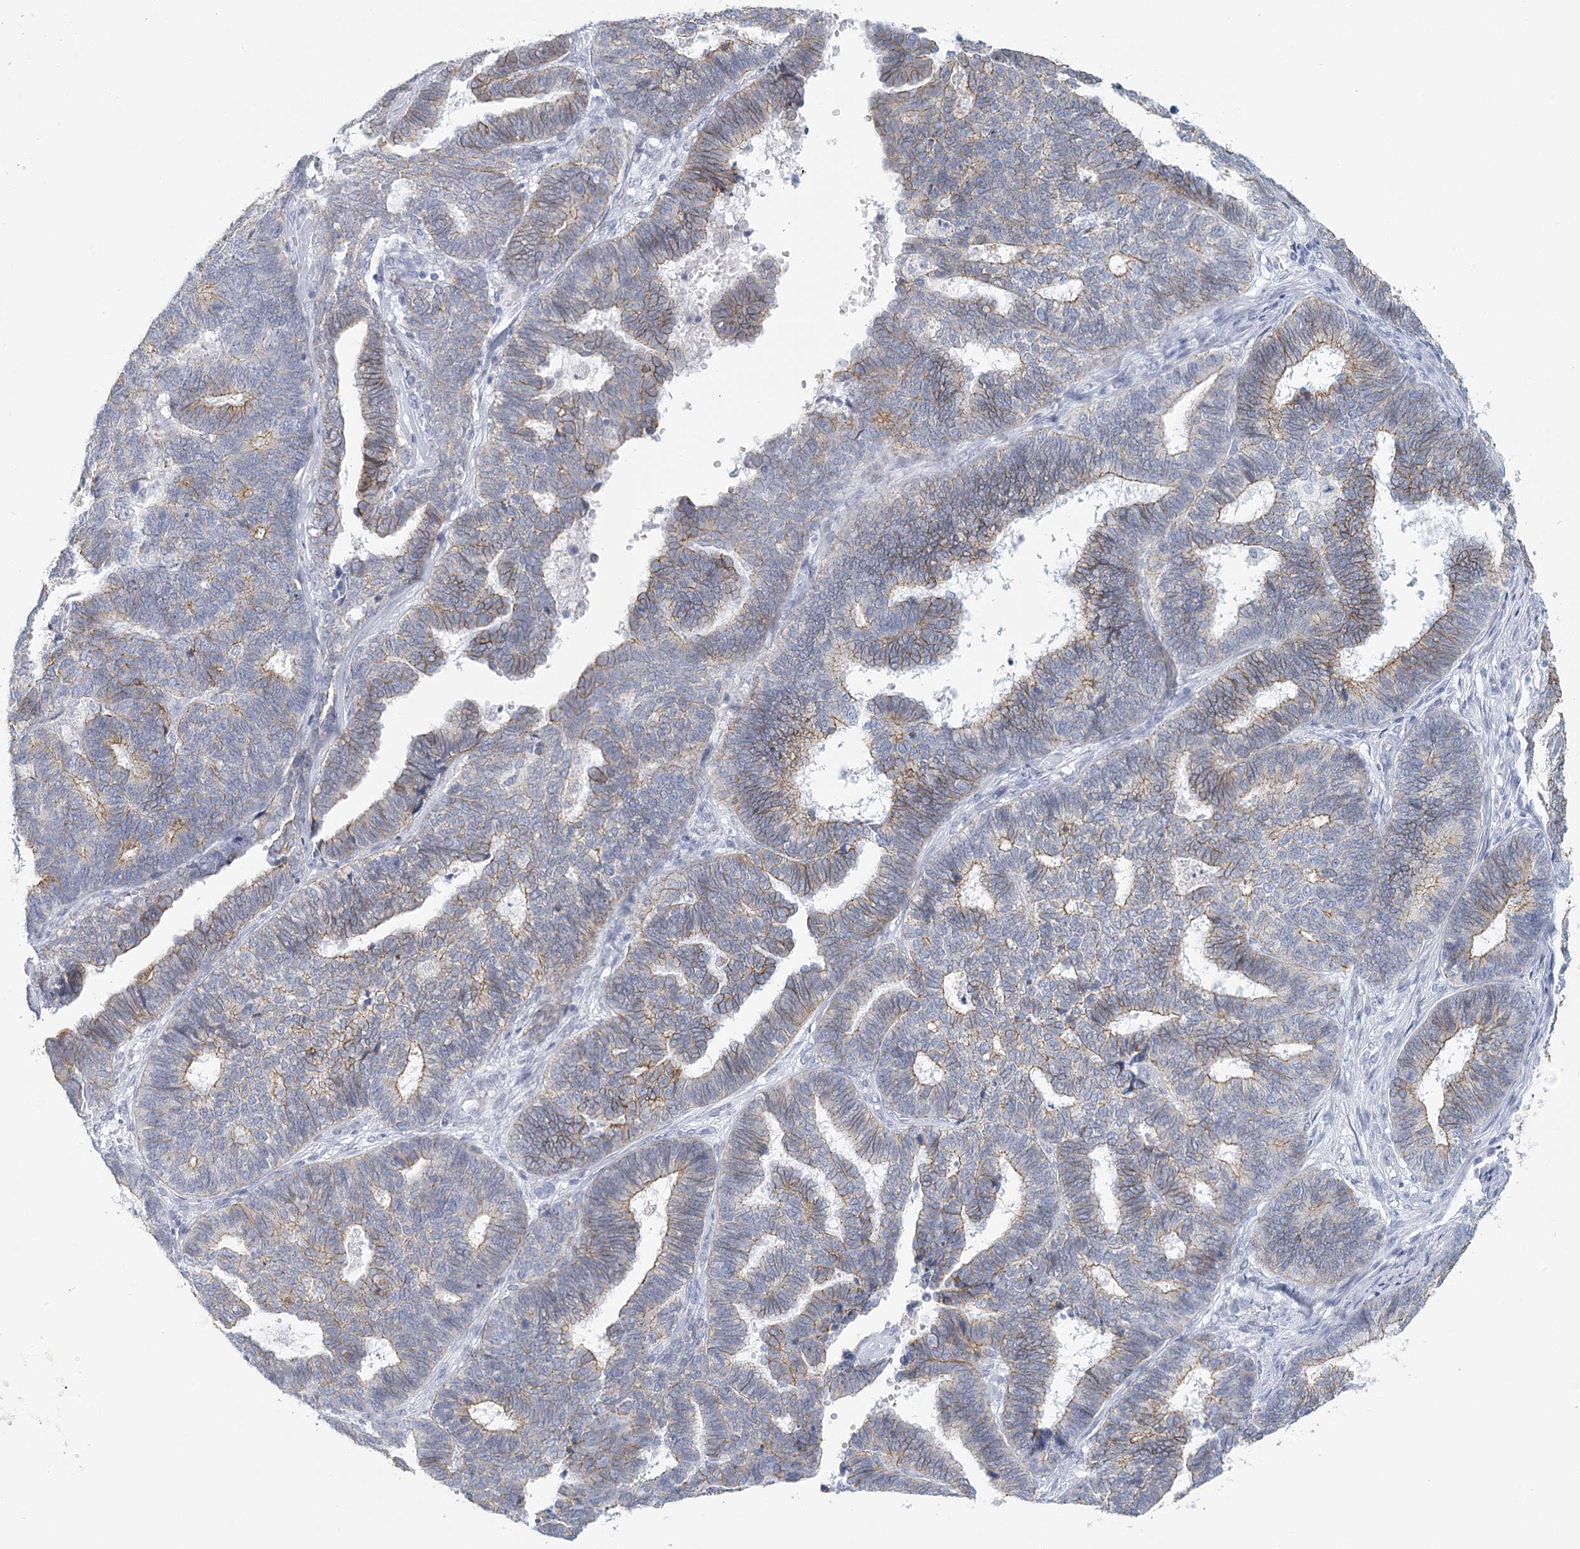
{"staining": {"intensity": "weak", "quantity": "25%-75%", "location": "cytoplasmic/membranous"}, "tissue": "endometrial cancer", "cell_type": "Tumor cells", "image_type": "cancer", "snomed": [{"axis": "morphology", "description": "Adenocarcinoma, NOS"}, {"axis": "topography", "description": "Endometrium"}], "caption": "Human adenocarcinoma (endometrial) stained with a protein marker exhibits weak staining in tumor cells.", "gene": "WNT8B", "patient": {"sex": "female", "age": 70}}